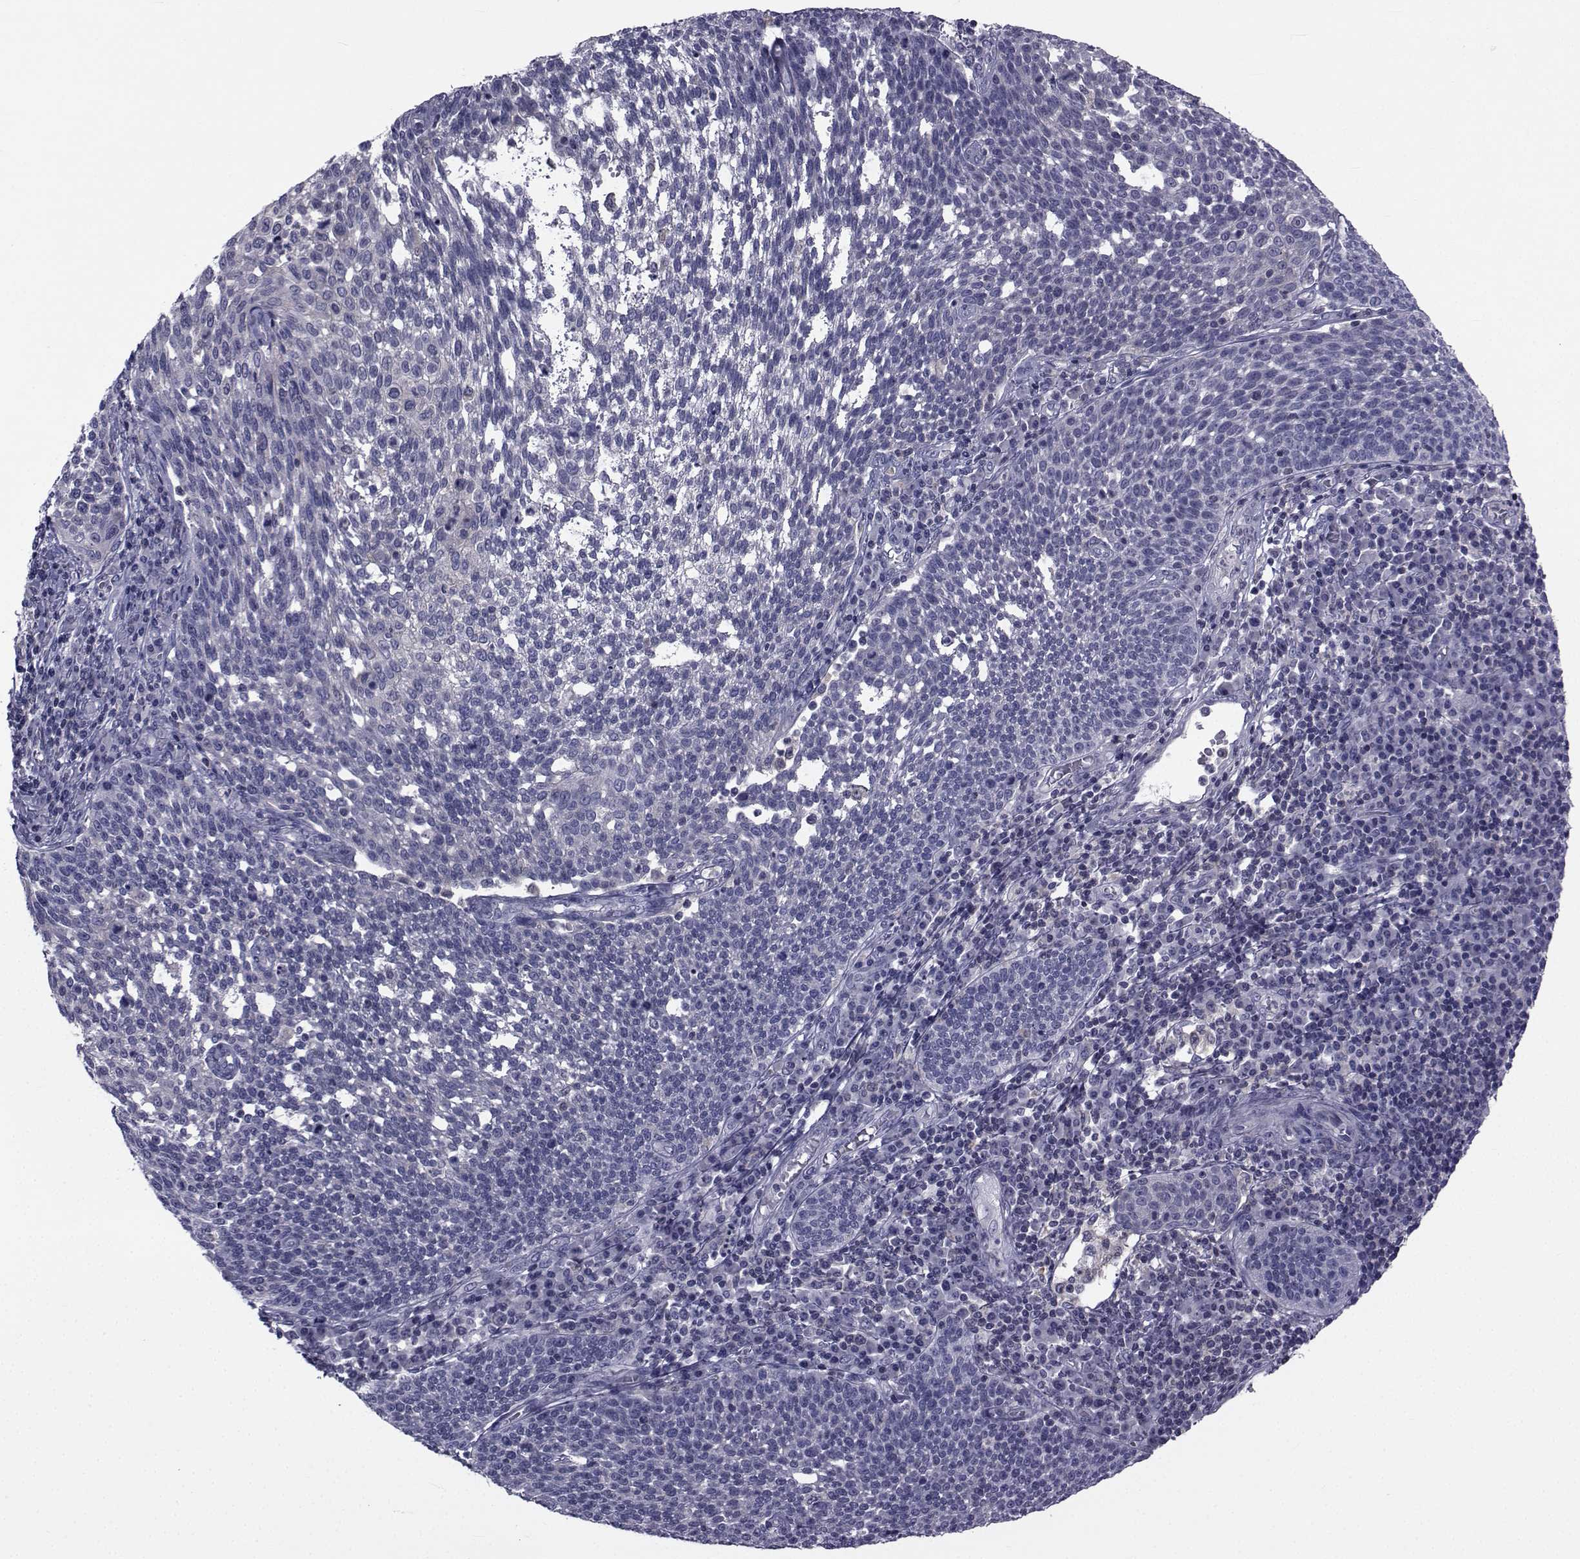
{"staining": {"intensity": "negative", "quantity": "none", "location": "none"}, "tissue": "cervical cancer", "cell_type": "Tumor cells", "image_type": "cancer", "snomed": [{"axis": "morphology", "description": "Squamous cell carcinoma, NOS"}, {"axis": "topography", "description": "Cervix"}], "caption": "The histopathology image shows no significant expression in tumor cells of cervical cancer (squamous cell carcinoma).", "gene": "SLC30A10", "patient": {"sex": "female", "age": 34}}